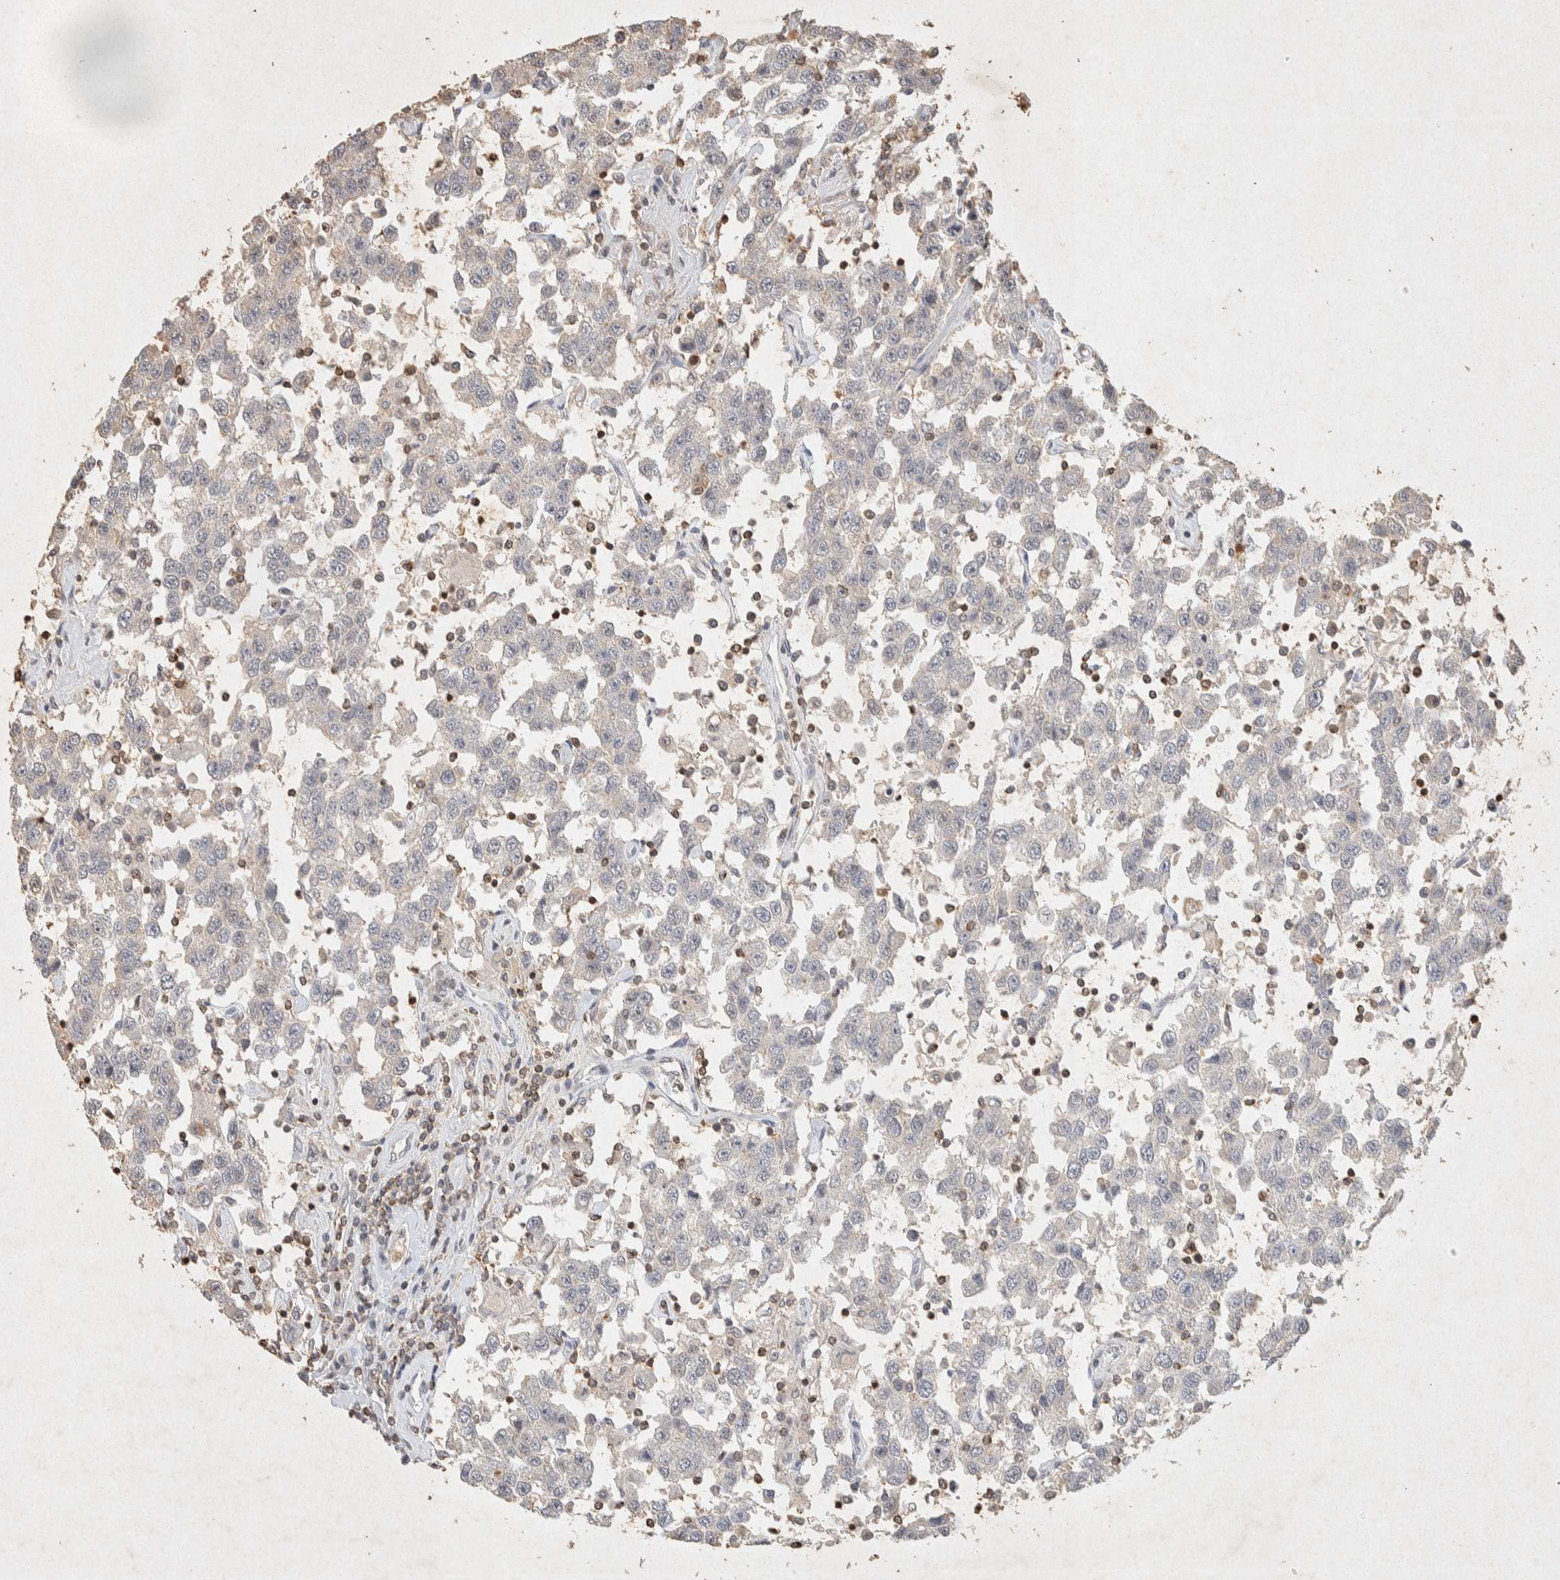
{"staining": {"intensity": "negative", "quantity": "none", "location": "none"}, "tissue": "testis cancer", "cell_type": "Tumor cells", "image_type": "cancer", "snomed": [{"axis": "morphology", "description": "Seminoma, NOS"}, {"axis": "topography", "description": "Testis"}], "caption": "This photomicrograph is of testis seminoma stained with immunohistochemistry to label a protein in brown with the nuclei are counter-stained blue. There is no staining in tumor cells.", "gene": "RAC2", "patient": {"sex": "male", "age": 41}}